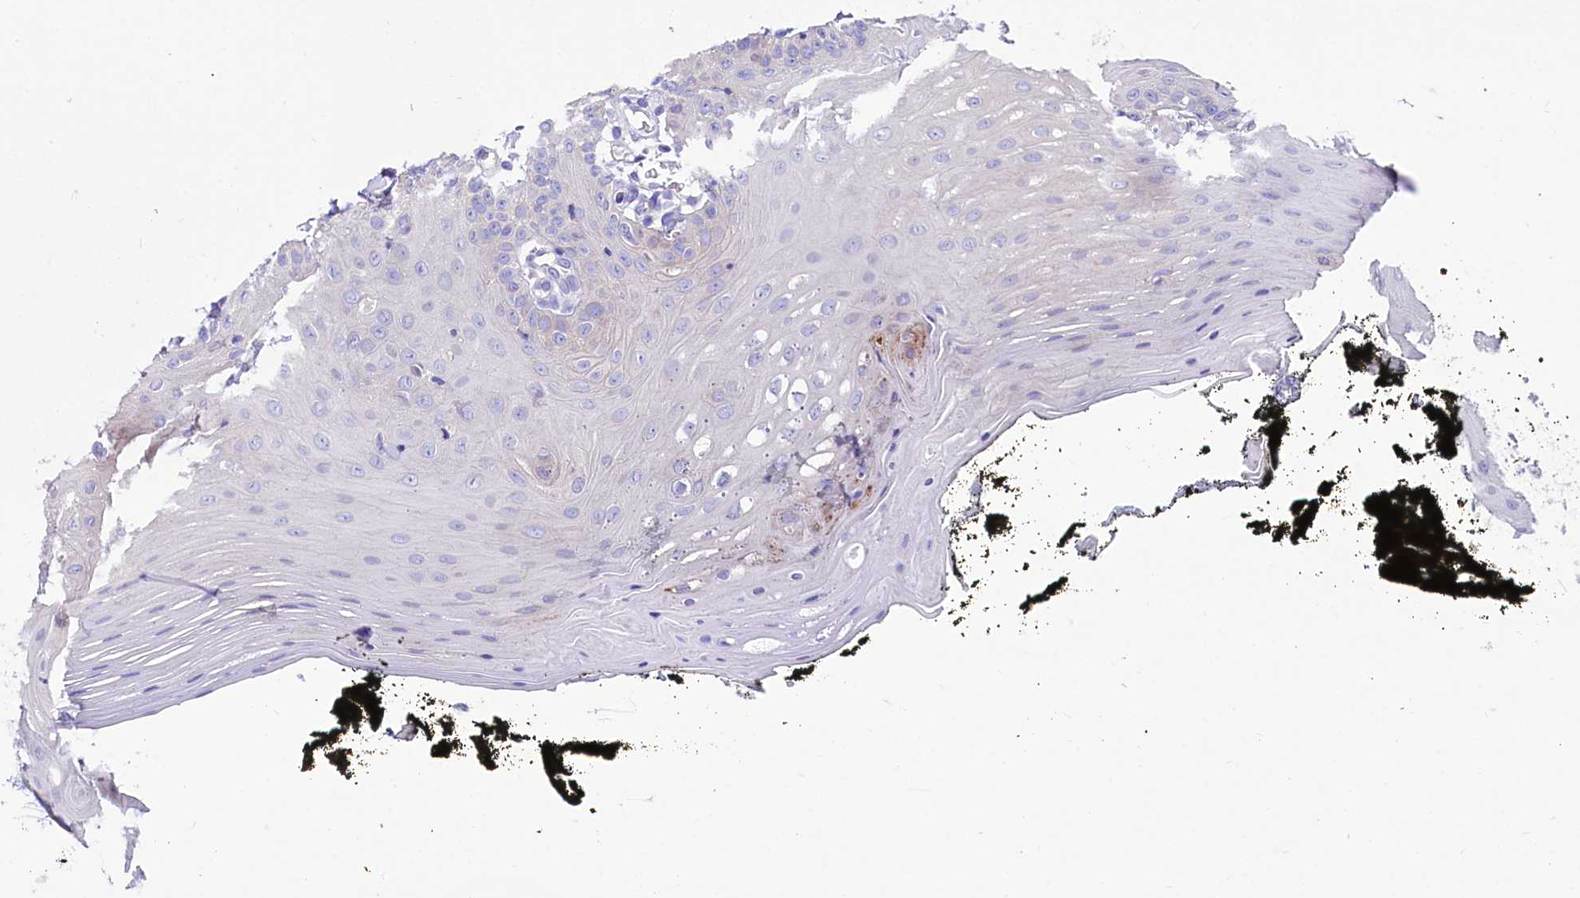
{"staining": {"intensity": "negative", "quantity": "none", "location": "none"}, "tissue": "oral mucosa", "cell_type": "Squamous epithelial cells", "image_type": "normal", "snomed": [{"axis": "morphology", "description": "Normal tissue, NOS"}, {"axis": "topography", "description": "Oral tissue"}], "caption": "DAB (3,3'-diaminobenzidine) immunohistochemical staining of benign human oral mucosa reveals no significant positivity in squamous epithelial cells. Brightfield microscopy of immunohistochemistry stained with DAB (3,3'-diaminobenzidine) (brown) and hematoxylin (blue), captured at high magnification.", "gene": "ABHD5", "patient": {"sex": "male", "age": 74}}